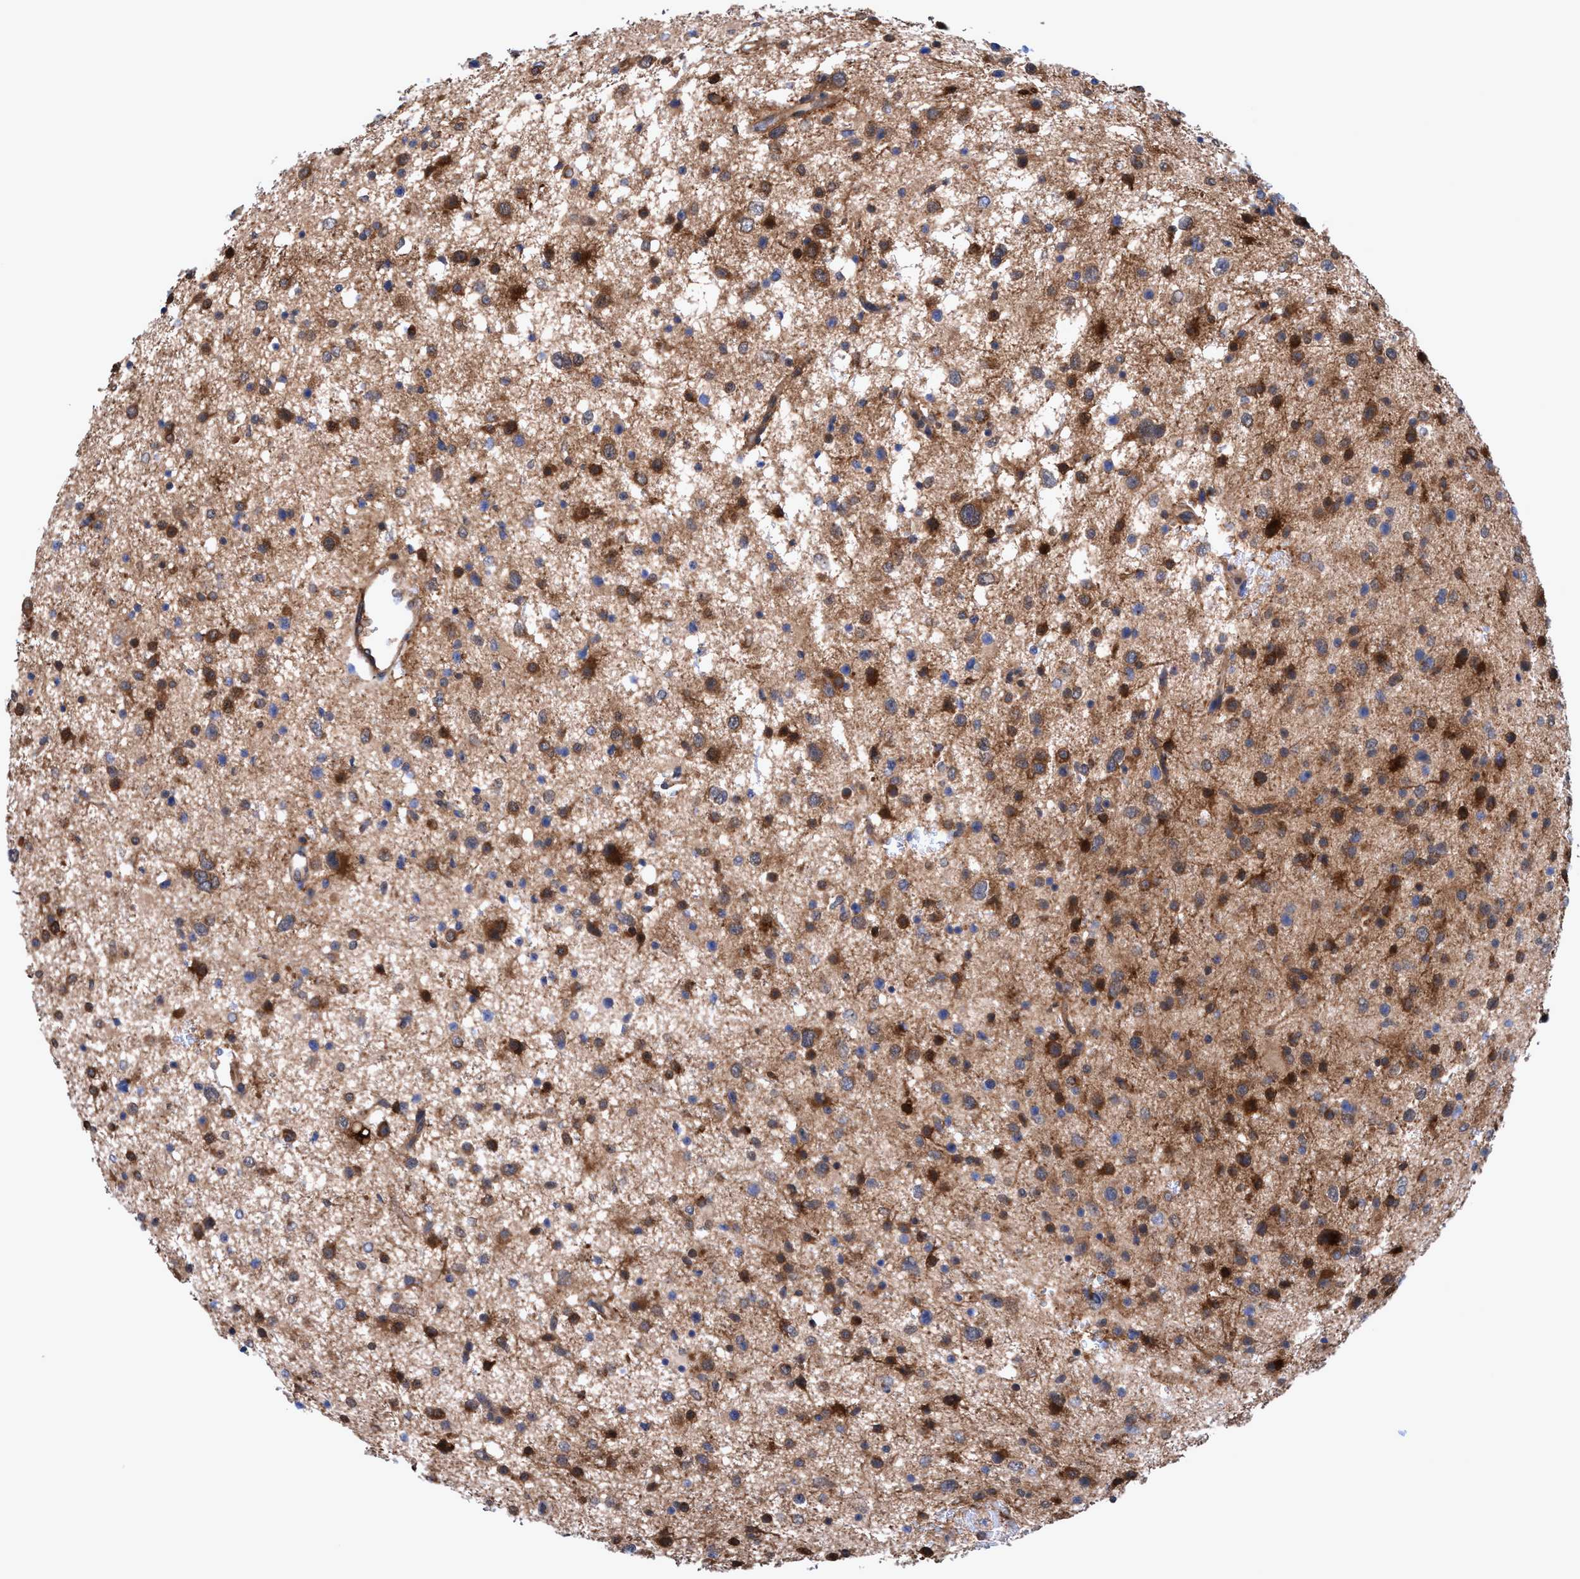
{"staining": {"intensity": "moderate", "quantity": ">75%", "location": "cytoplasmic/membranous"}, "tissue": "glioma", "cell_type": "Tumor cells", "image_type": "cancer", "snomed": [{"axis": "morphology", "description": "Glioma, malignant, Low grade"}, {"axis": "topography", "description": "Brain"}], "caption": "IHC image of neoplastic tissue: malignant low-grade glioma stained using immunohistochemistry (IHC) demonstrates medium levels of moderate protein expression localized specifically in the cytoplasmic/membranous of tumor cells, appearing as a cytoplasmic/membranous brown color.", "gene": "GLOD4", "patient": {"sex": "female", "age": 37}}